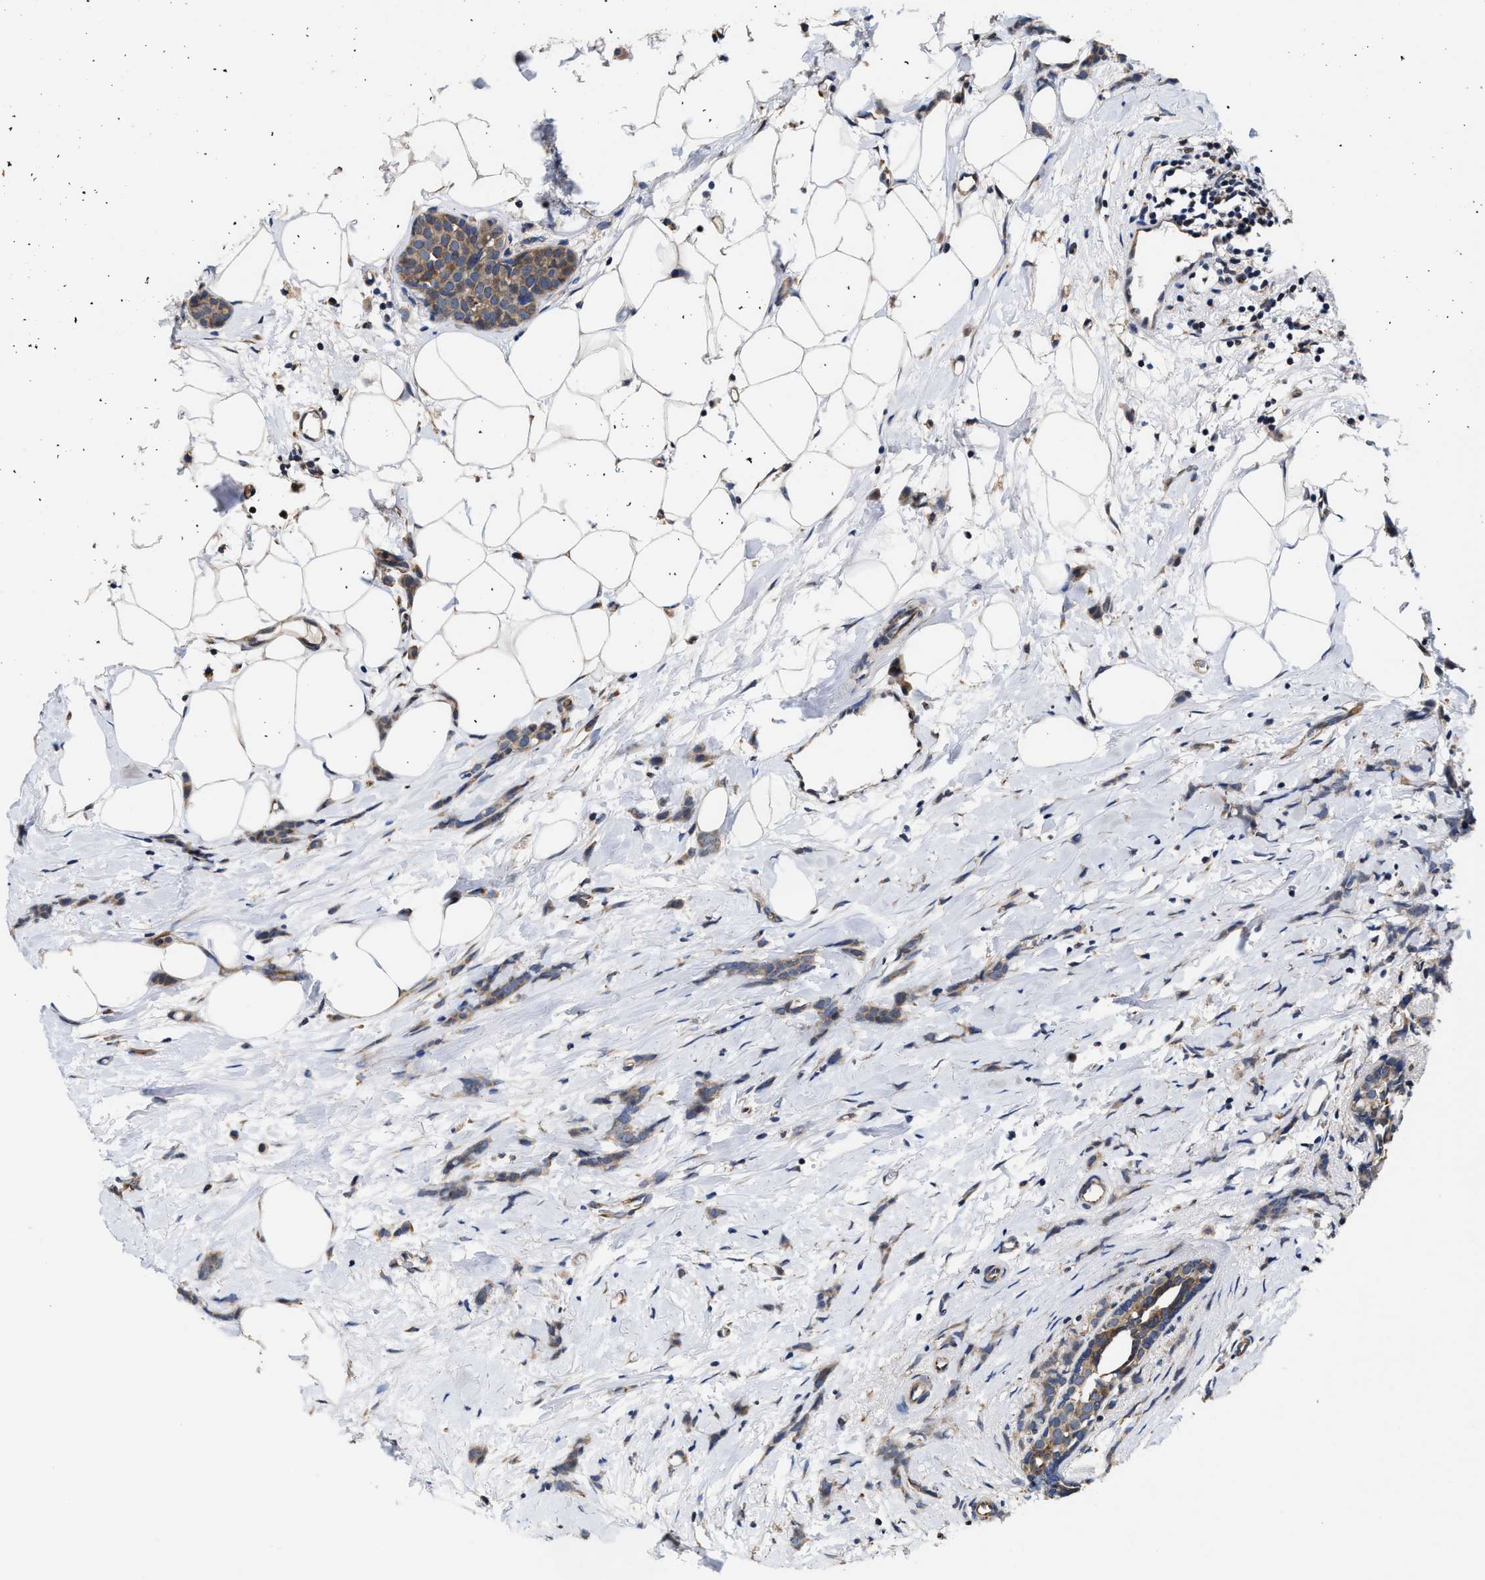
{"staining": {"intensity": "weak", "quantity": ">75%", "location": "cytoplasmic/membranous"}, "tissue": "breast cancer", "cell_type": "Tumor cells", "image_type": "cancer", "snomed": [{"axis": "morphology", "description": "Lobular carcinoma, in situ"}, {"axis": "morphology", "description": "Lobular carcinoma"}, {"axis": "topography", "description": "Breast"}], "caption": "There is low levels of weak cytoplasmic/membranous staining in tumor cells of lobular carcinoma (breast), as demonstrated by immunohistochemical staining (brown color).", "gene": "TRAF6", "patient": {"sex": "female", "age": 41}}